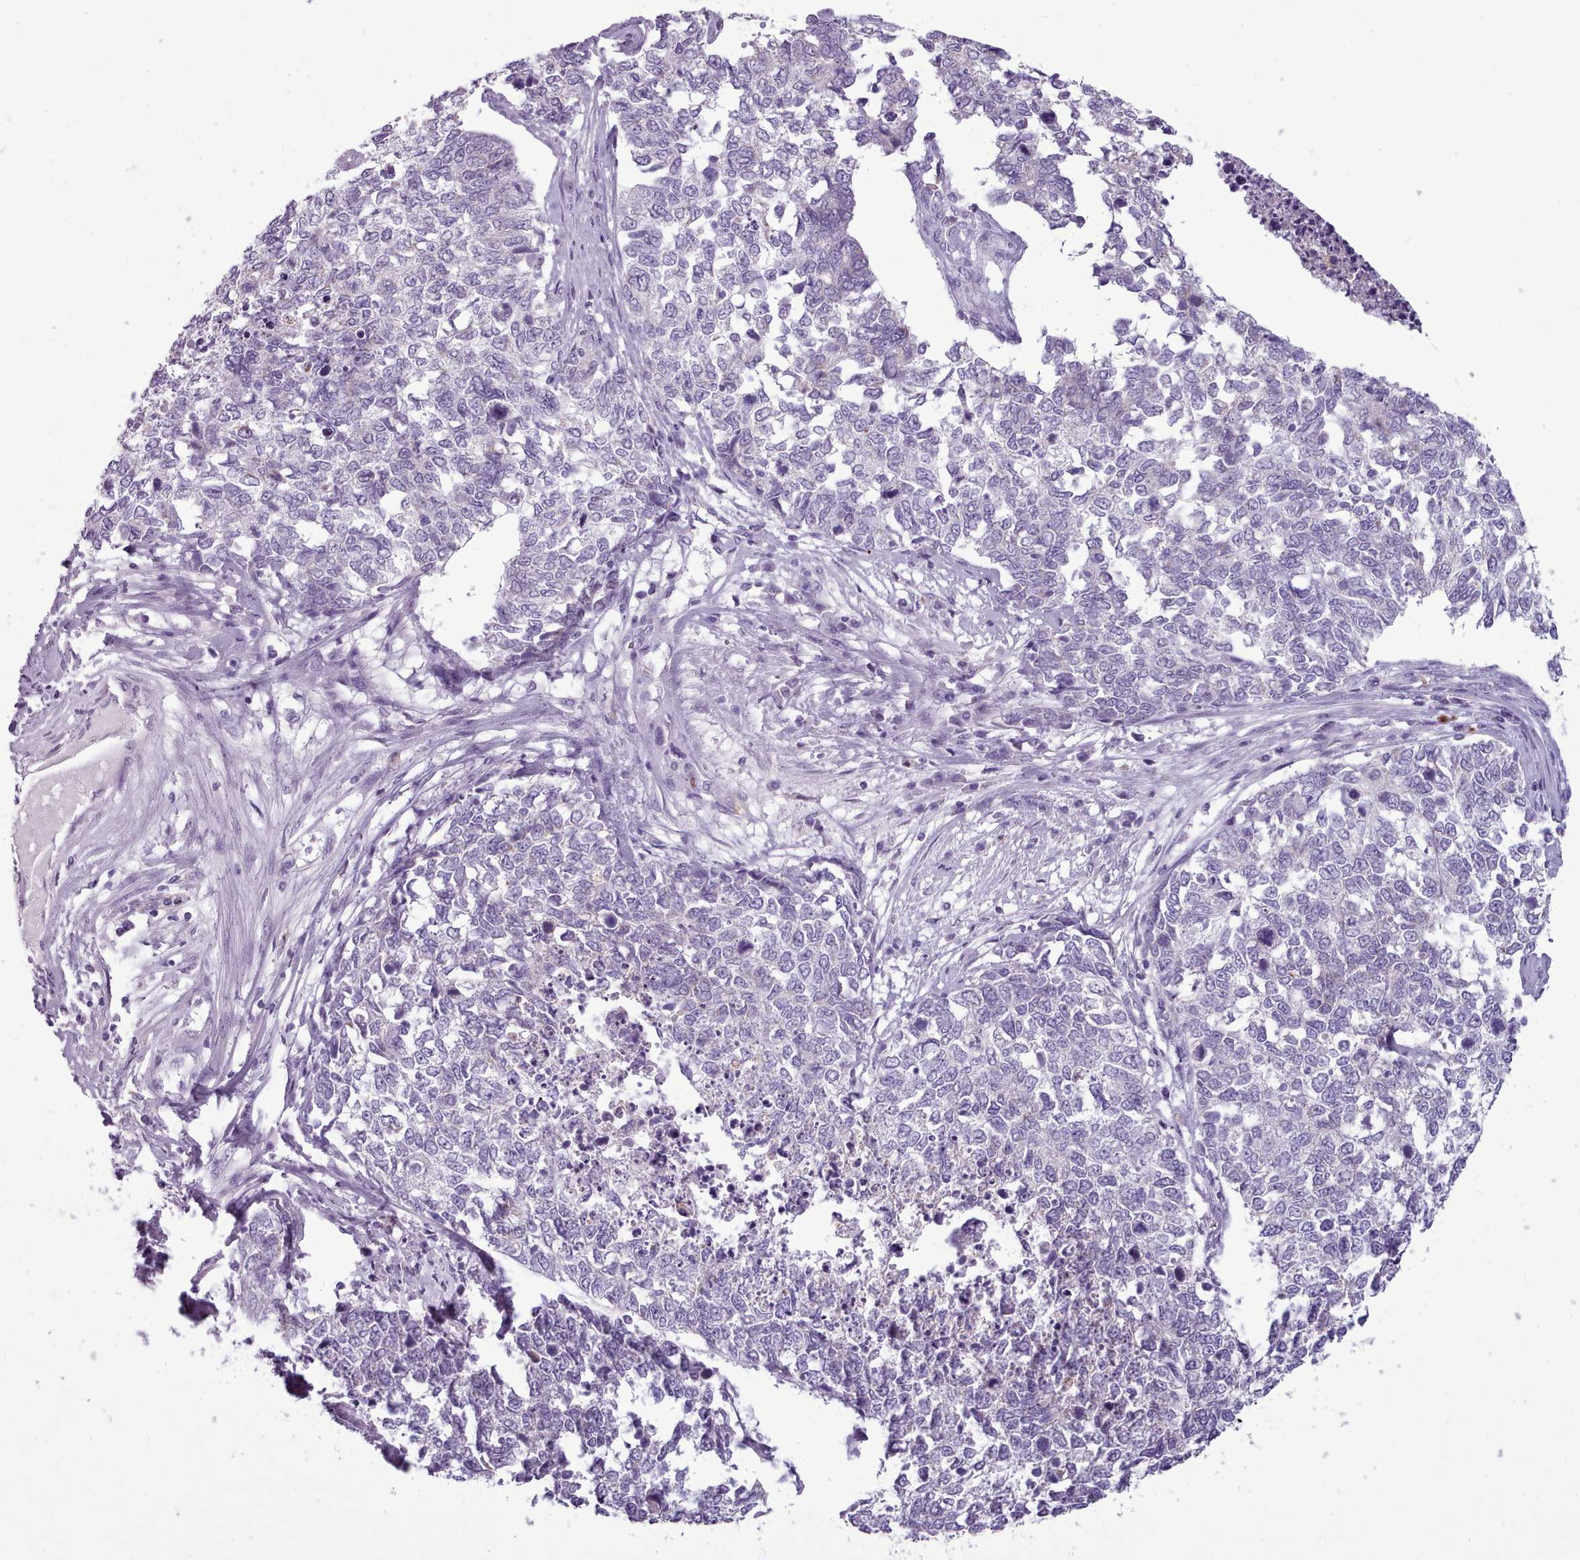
{"staining": {"intensity": "negative", "quantity": "none", "location": "none"}, "tissue": "cervical cancer", "cell_type": "Tumor cells", "image_type": "cancer", "snomed": [{"axis": "morphology", "description": "Squamous cell carcinoma, NOS"}, {"axis": "topography", "description": "Cervix"}], "caption": "A high-resolution histopathology image shows immunohistochemistry (IHC) staining of cervical cancer (squamous cell carcinoma), which reveals no significant positivity in tumor cells.", "gene": "AK4", "patient": {"sex": "female", "age": 63}}